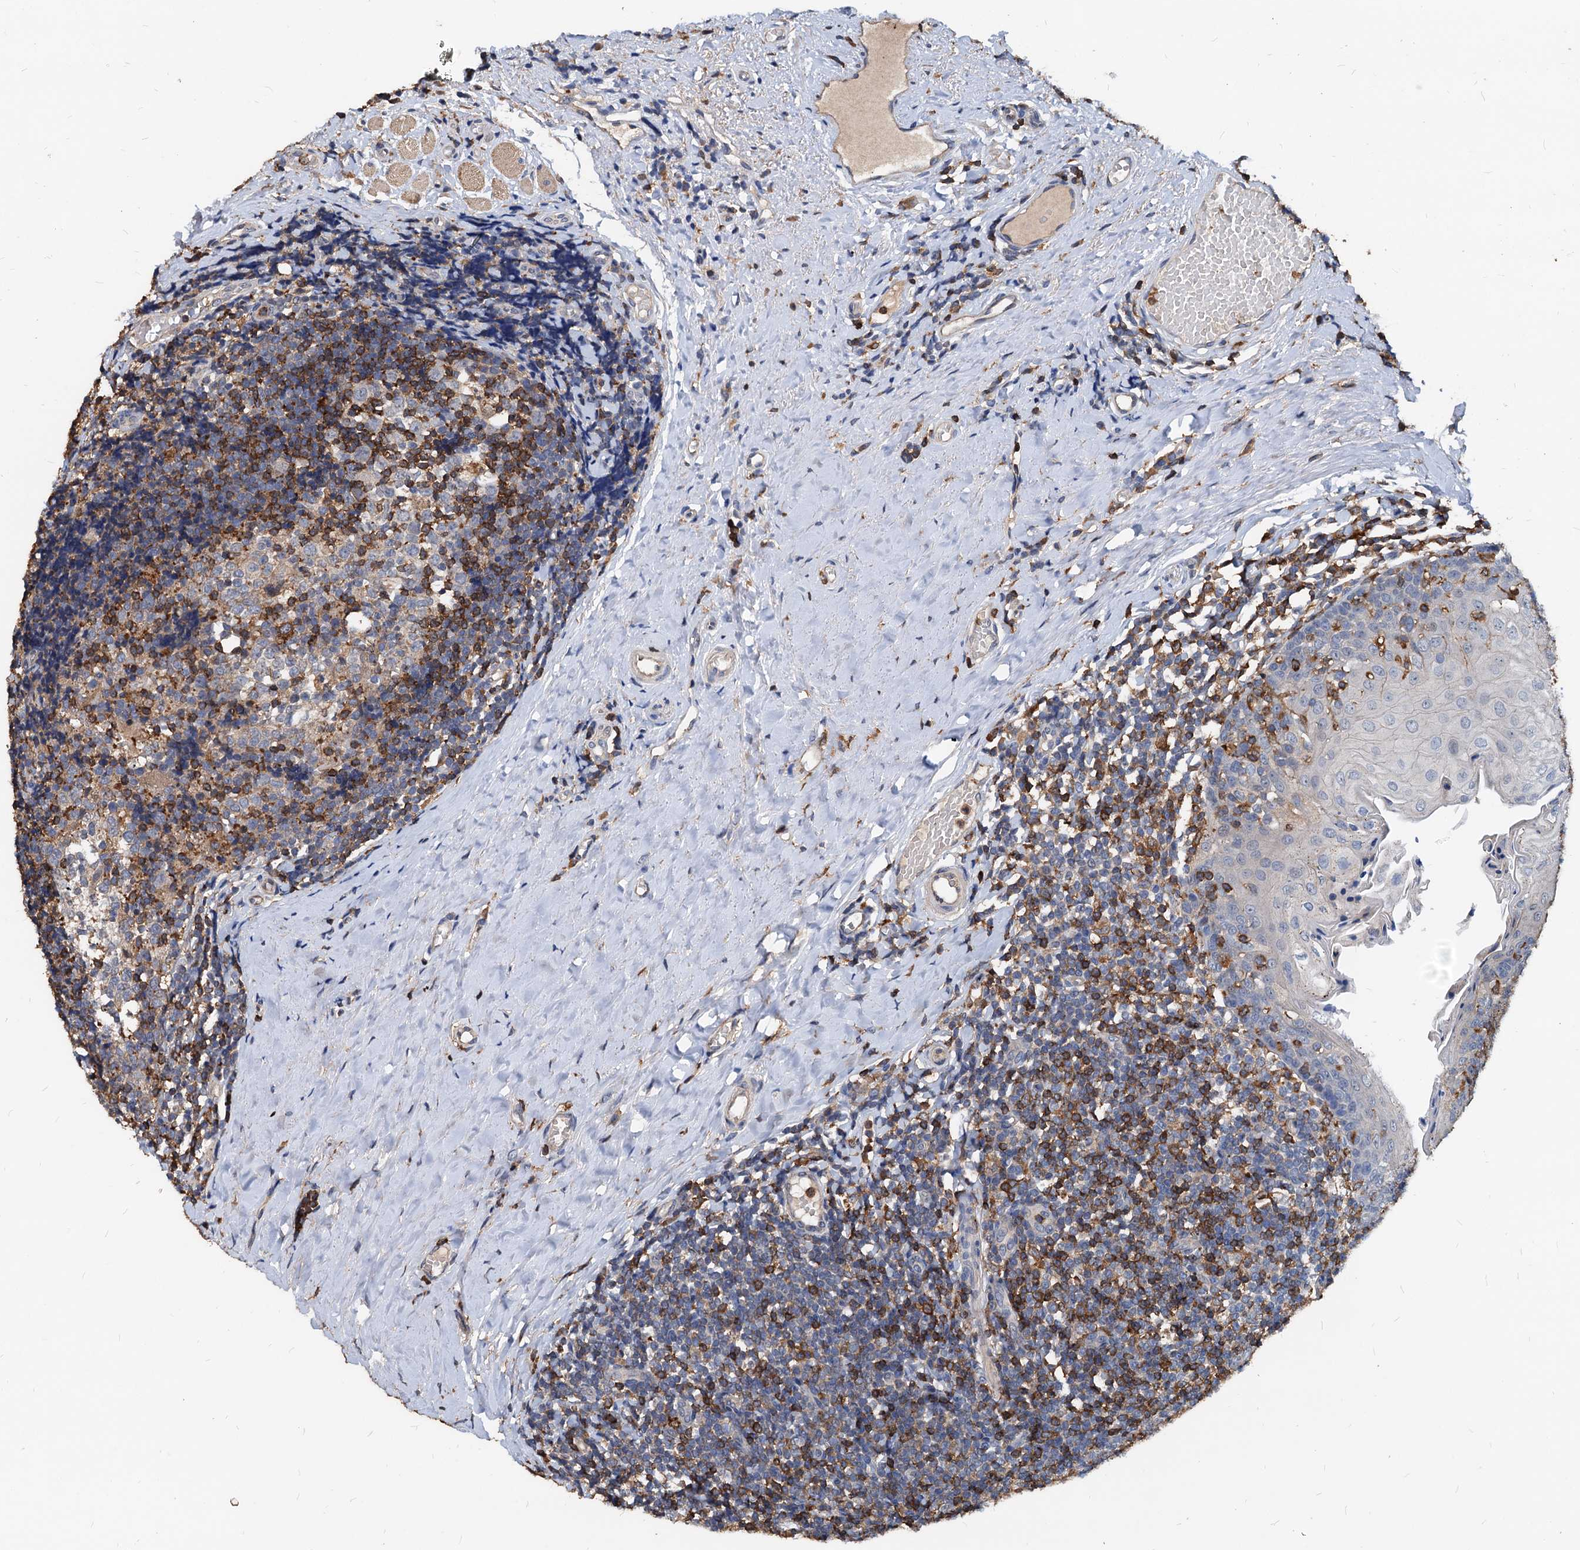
{"staining": {"intensity": "strong", "quantity": "<25%", "location": "cytoplasmic/membranous"}, "tissue": "tonsil", "cell_type": "Germinal center cells", "image_type": "normal", "snomed": [{"axis": "morphology", "description": "Normal tissue, NOS"}, {"axis": "topography", "description": "Tonsil"}], "caption": "The immunohistochemical stain highlights strong cytoplasmic/membranous positivity in germinal center cells of normal tonsil.", "gene": "LCP2", "patient": {"sex": "female", "age": 19}}